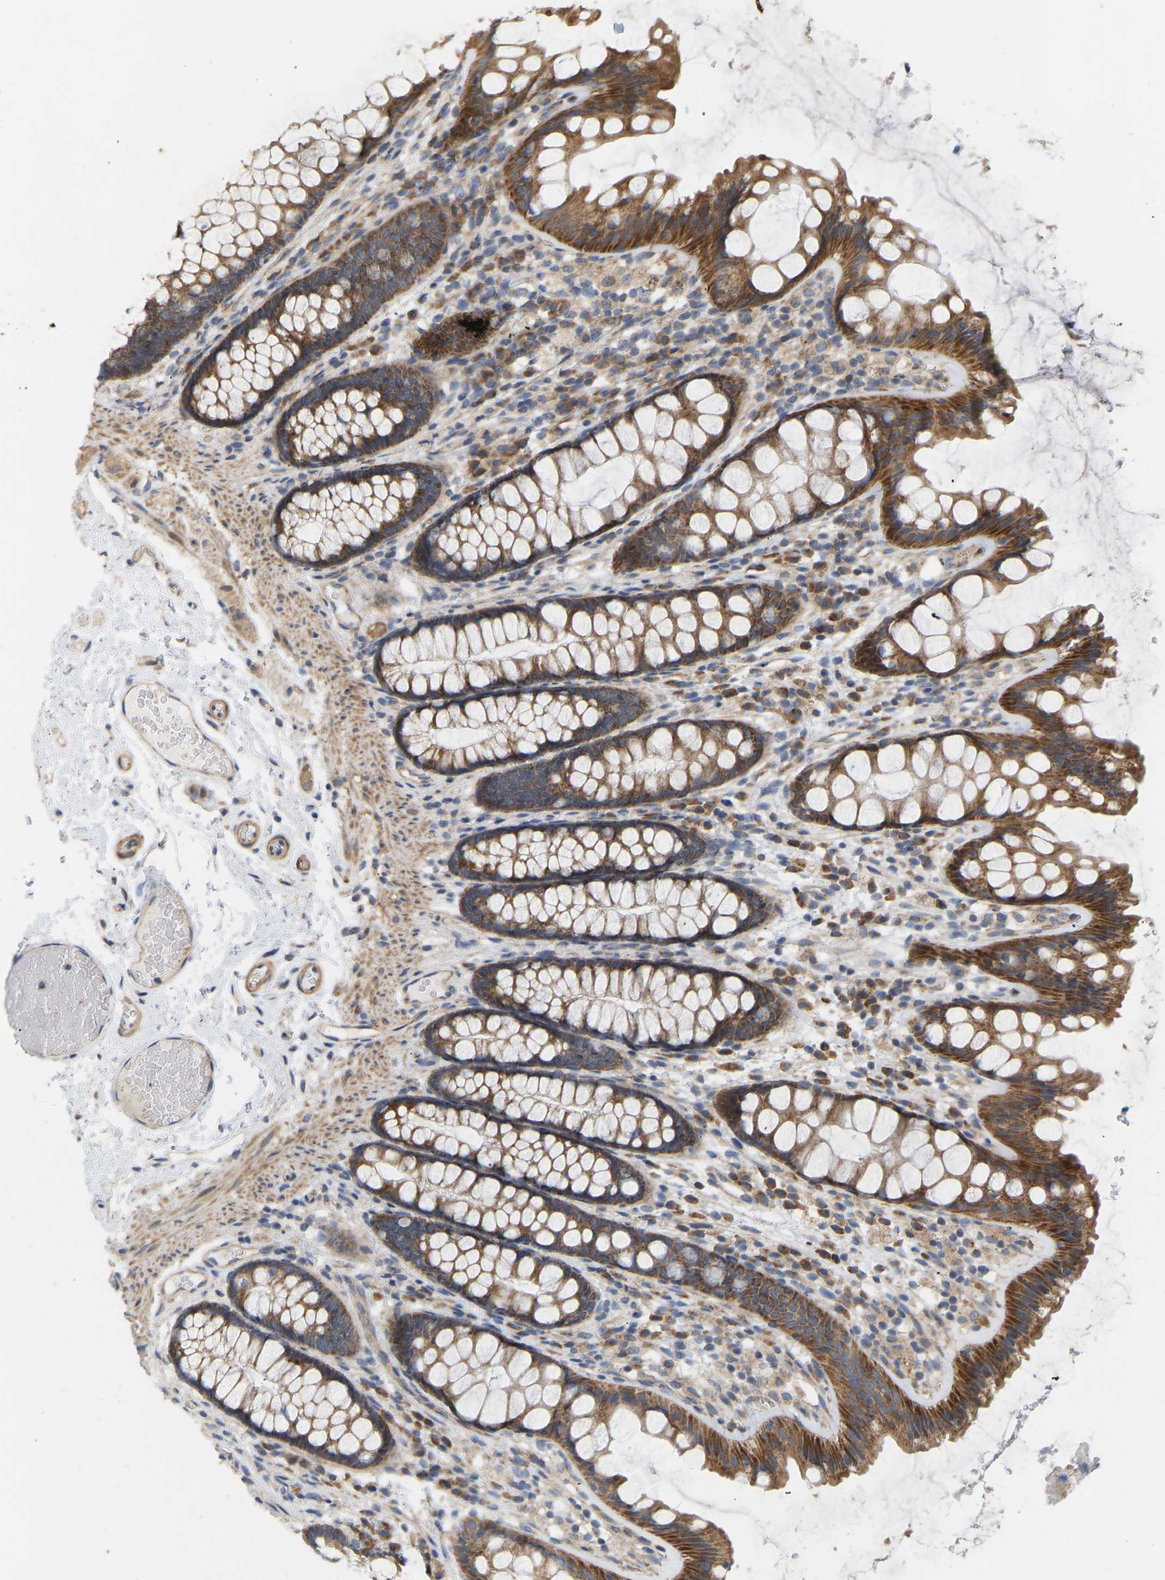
{"staining": {"intensity": "weak", "quantity": ">75%", "location": "cytoplasmic/membranous"}, "tissue": "colon", "cell_type": "Endothelial cells", "image_type": "normal", "snomed": [{"axis": "morphology", "description": "Normal tissue, NOS"}, {"axis": "topography", "description": "Colon"}], "caption": "Immunohistochemistry (DAB (3,3'-diaminobenzidine)) staining of benign colon shows weak cytoplasmic/membranous protein expression in approximately >75% of endothelial cells. Immunohistochemistry stains the protein in brown and the nuclei are stained blue.", "gene": "HACD2", "patient": {"sex": "female", "age": 56}}